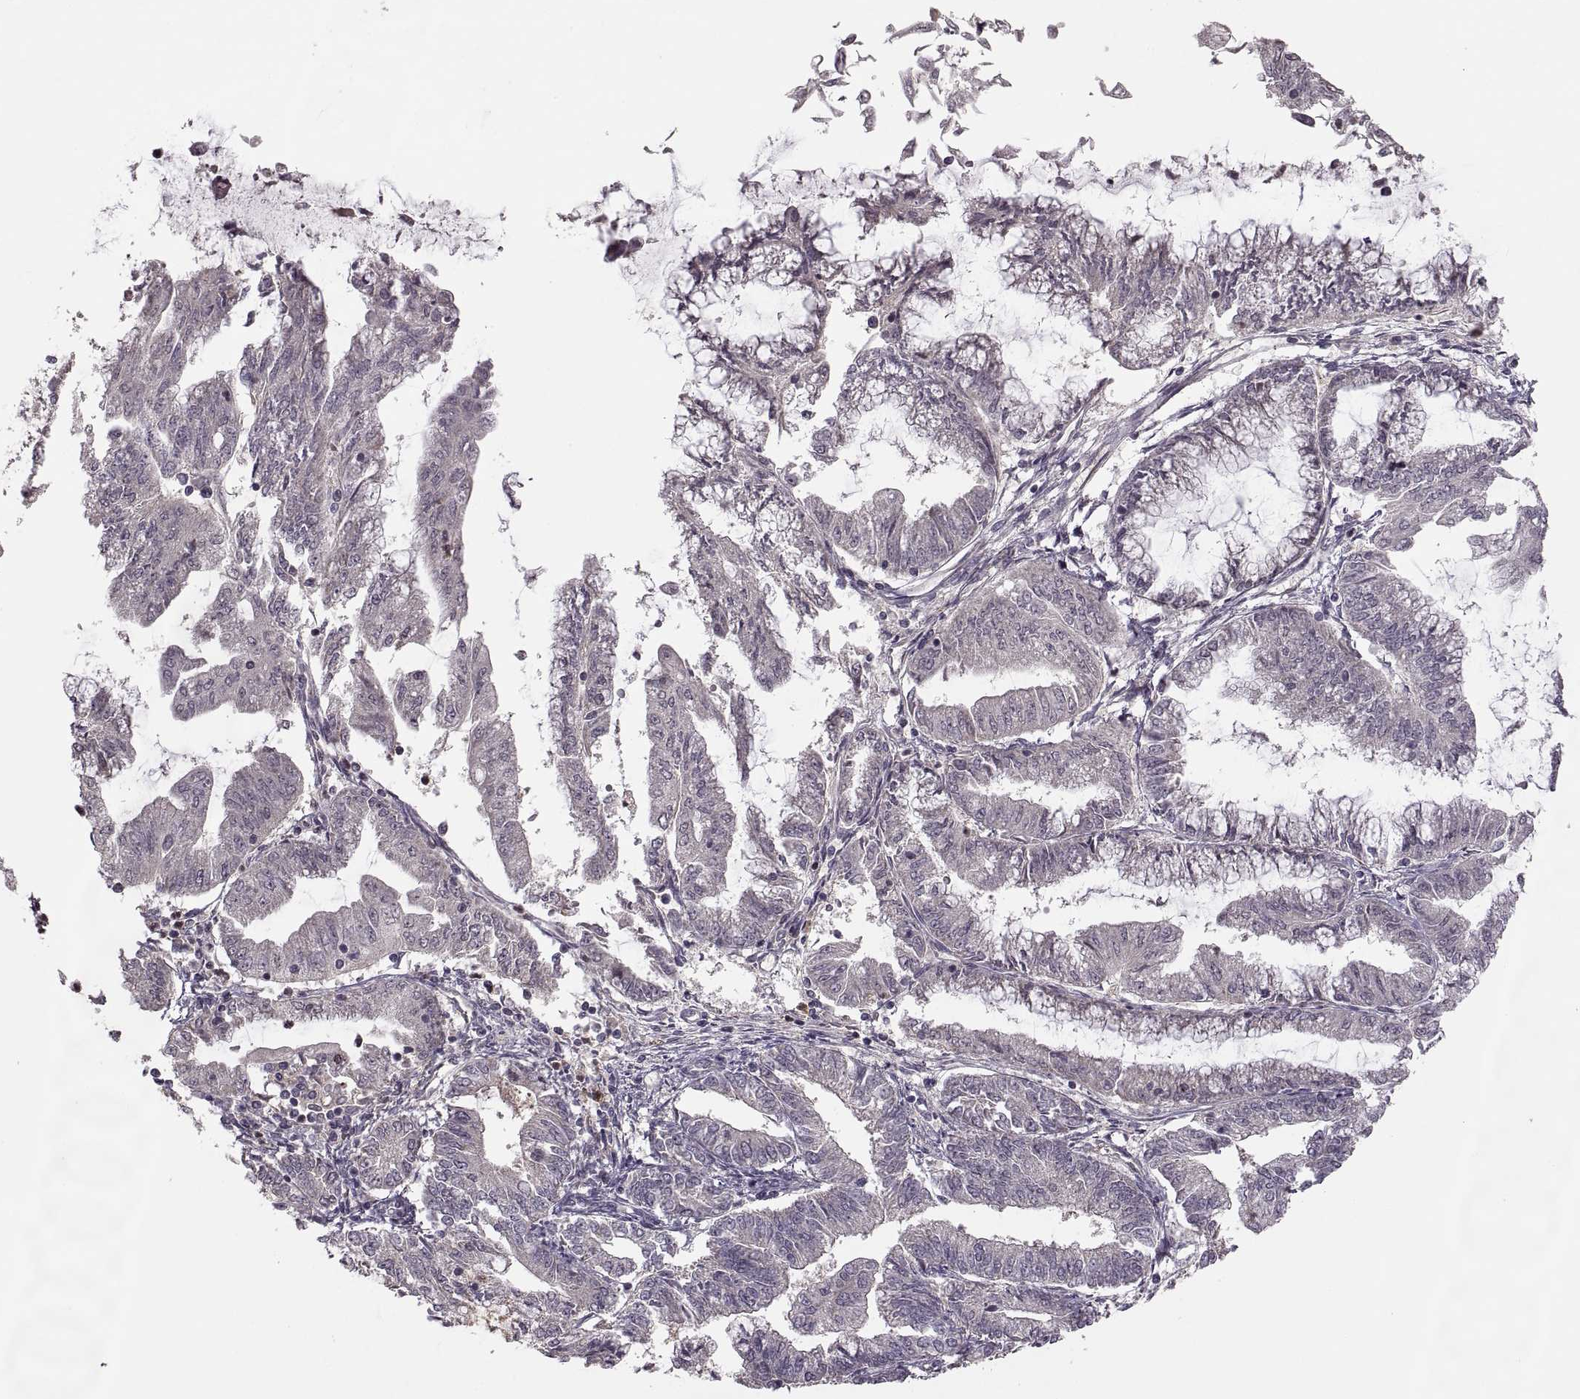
{"staining": {"intensity": "negative", "quantity": "none", "location": "none"}, "tissue": "endometrial cancer", "cell_type": "Tumor cells", "image_type": "cancer", "snomed": [{"axis": "morphology", "description": "Adenocarcinoma, NOS"}, {"axis": "topography", "description": "Endometrium"}], "caption": "Immunohistochemistry micrograph of human endometrial adenocarcinoma stained for a protein (brown), which demonstrates no staining in tumor cells. Nuclei are stained in blue.", "gene": "PIERCE1", "patient": {"sex": "female", "age": 55}}